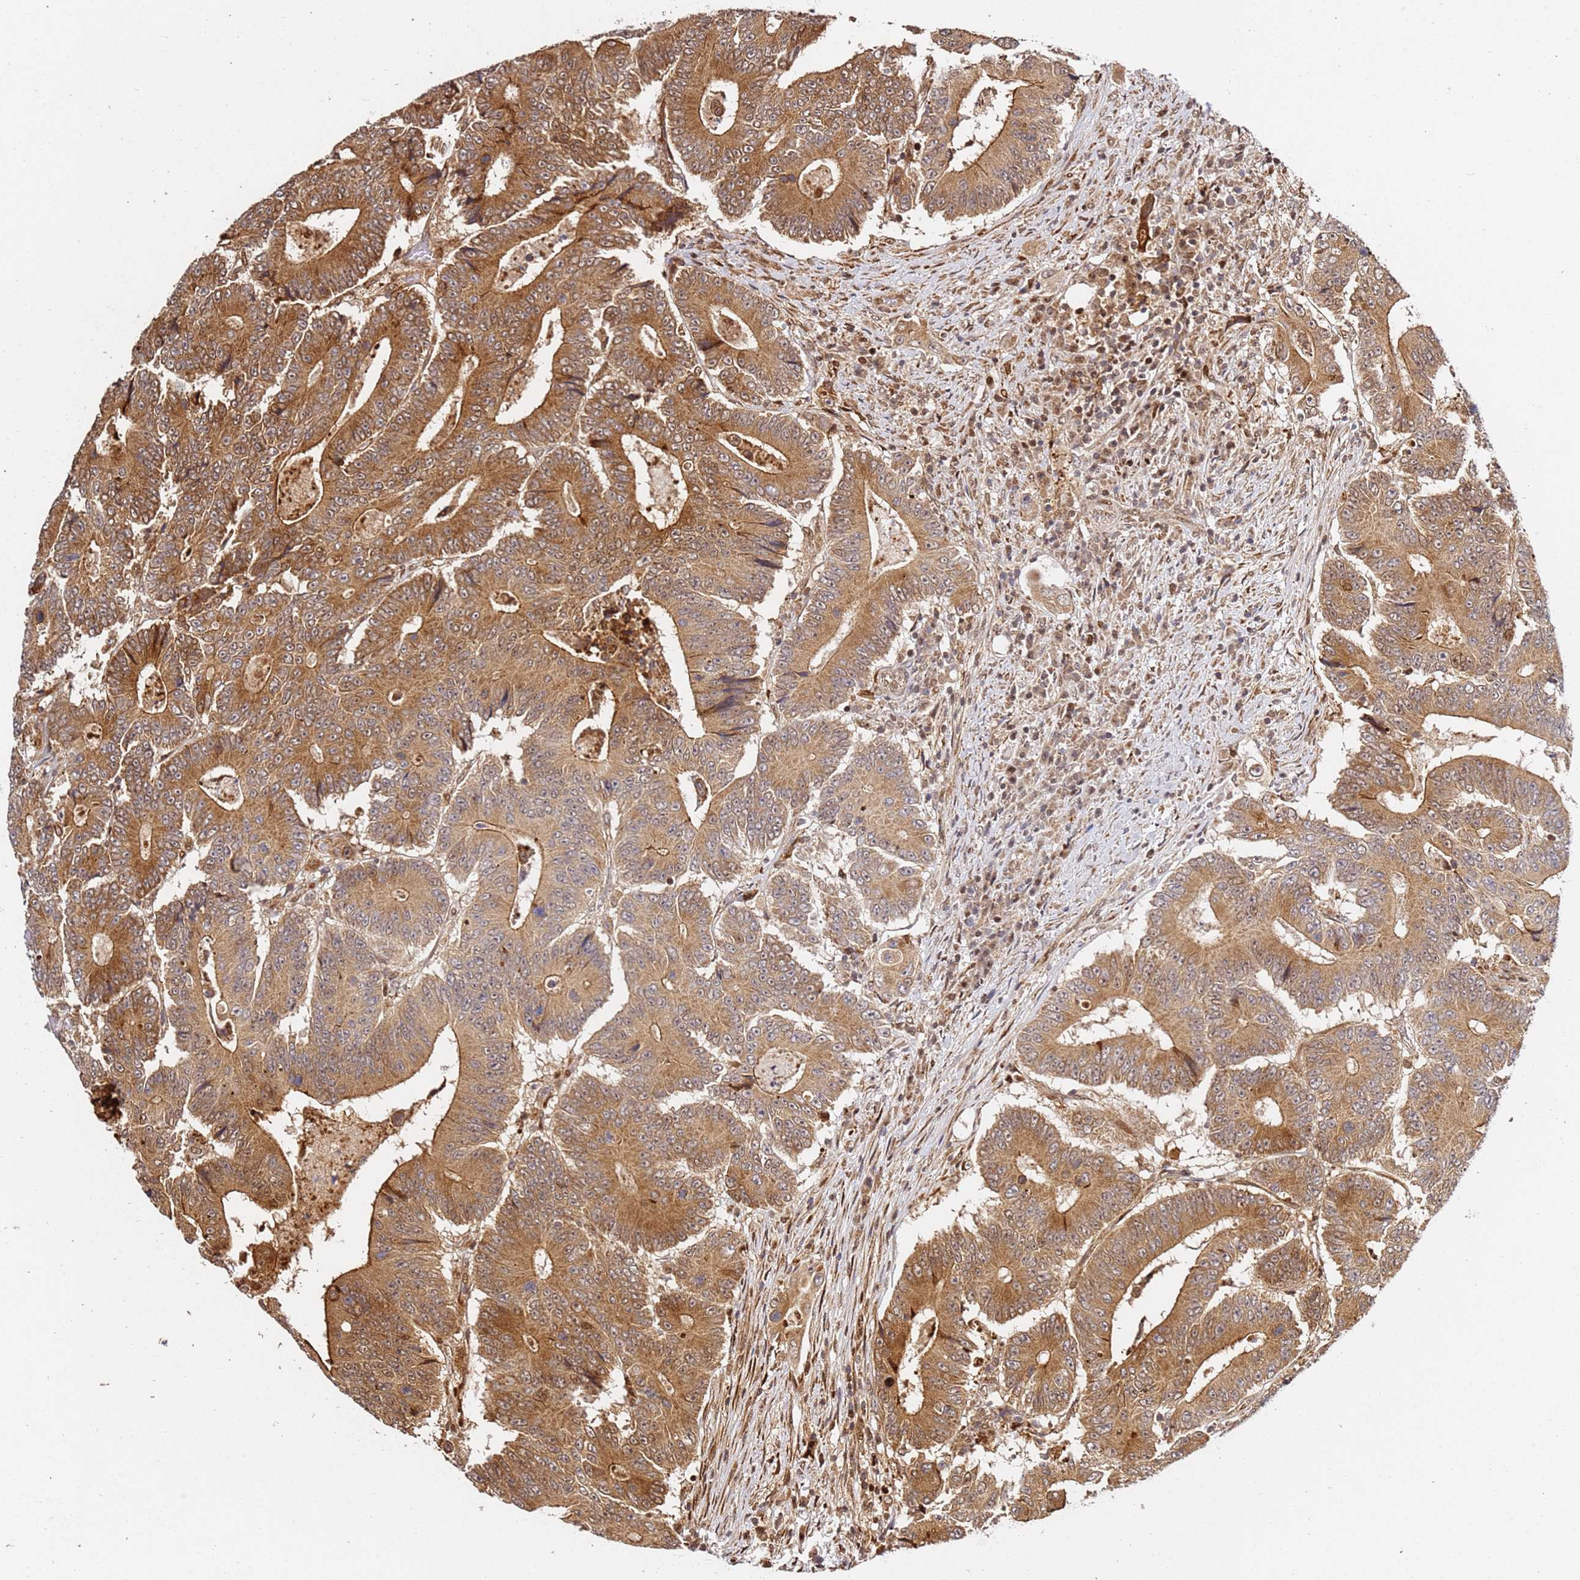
{"staining": {"intensity": "moderate", "quantity": ">75%", "location": "cytoplasmic/membranous,nuclear"}, "tissue": "colorectal cancer", "cell_type": "Tumor cells", "image_type": "cancer", "snomed": [{"axis": "morphology", "description": "Adenocarcinoma, NOS"}, {"axis": "topography", "description": "Colon"}], "caption": "Protein analysis of colorectal adenocarcinoma tissue shows moderate cytoplasmic/membranous and nuclear positivity in approximately >75% of tumor cells.", "gene": "SMOX", "patient": {"sex": "male", "age": 83}}